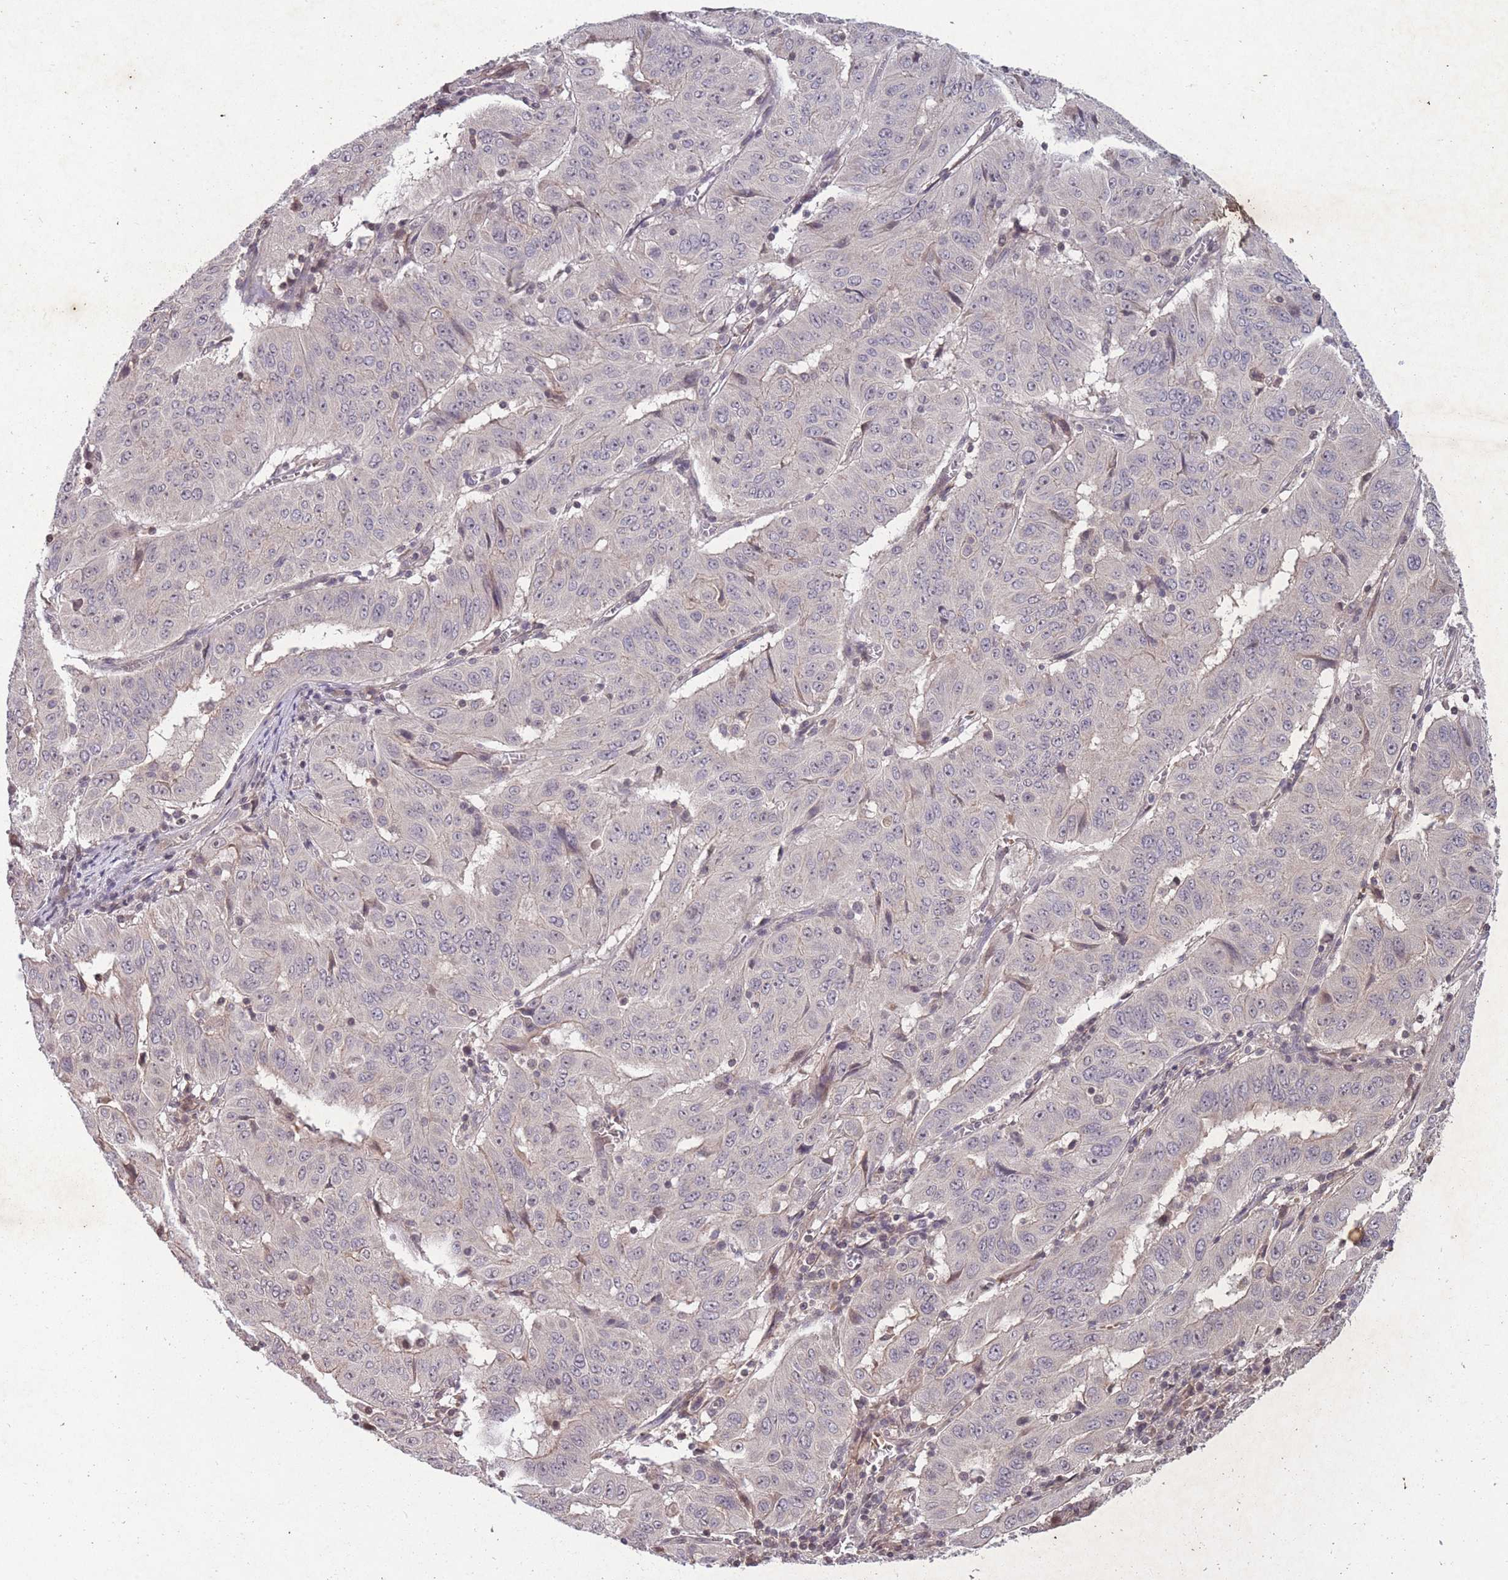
{"staining": {"intensity": "negative", "quantity": "none", "location": "none"}, "tissue": "pancreatic cancer", "cell_type": "Tumor cells", "image_type": "cancer", "snomed": [{"axis": "morphology", "description": "Adenocarcinoma, NOS"}, {"axis": "topography", "description": "Pancreas"}], "caption": "Human adenocarcinoma (pancreatic) stained for a protein using immunohistochemistry (IHC) demonstrates no positivity in tumor cells.", "gene": "GGT5", "patient": {"sex": "male", "age": 63}}